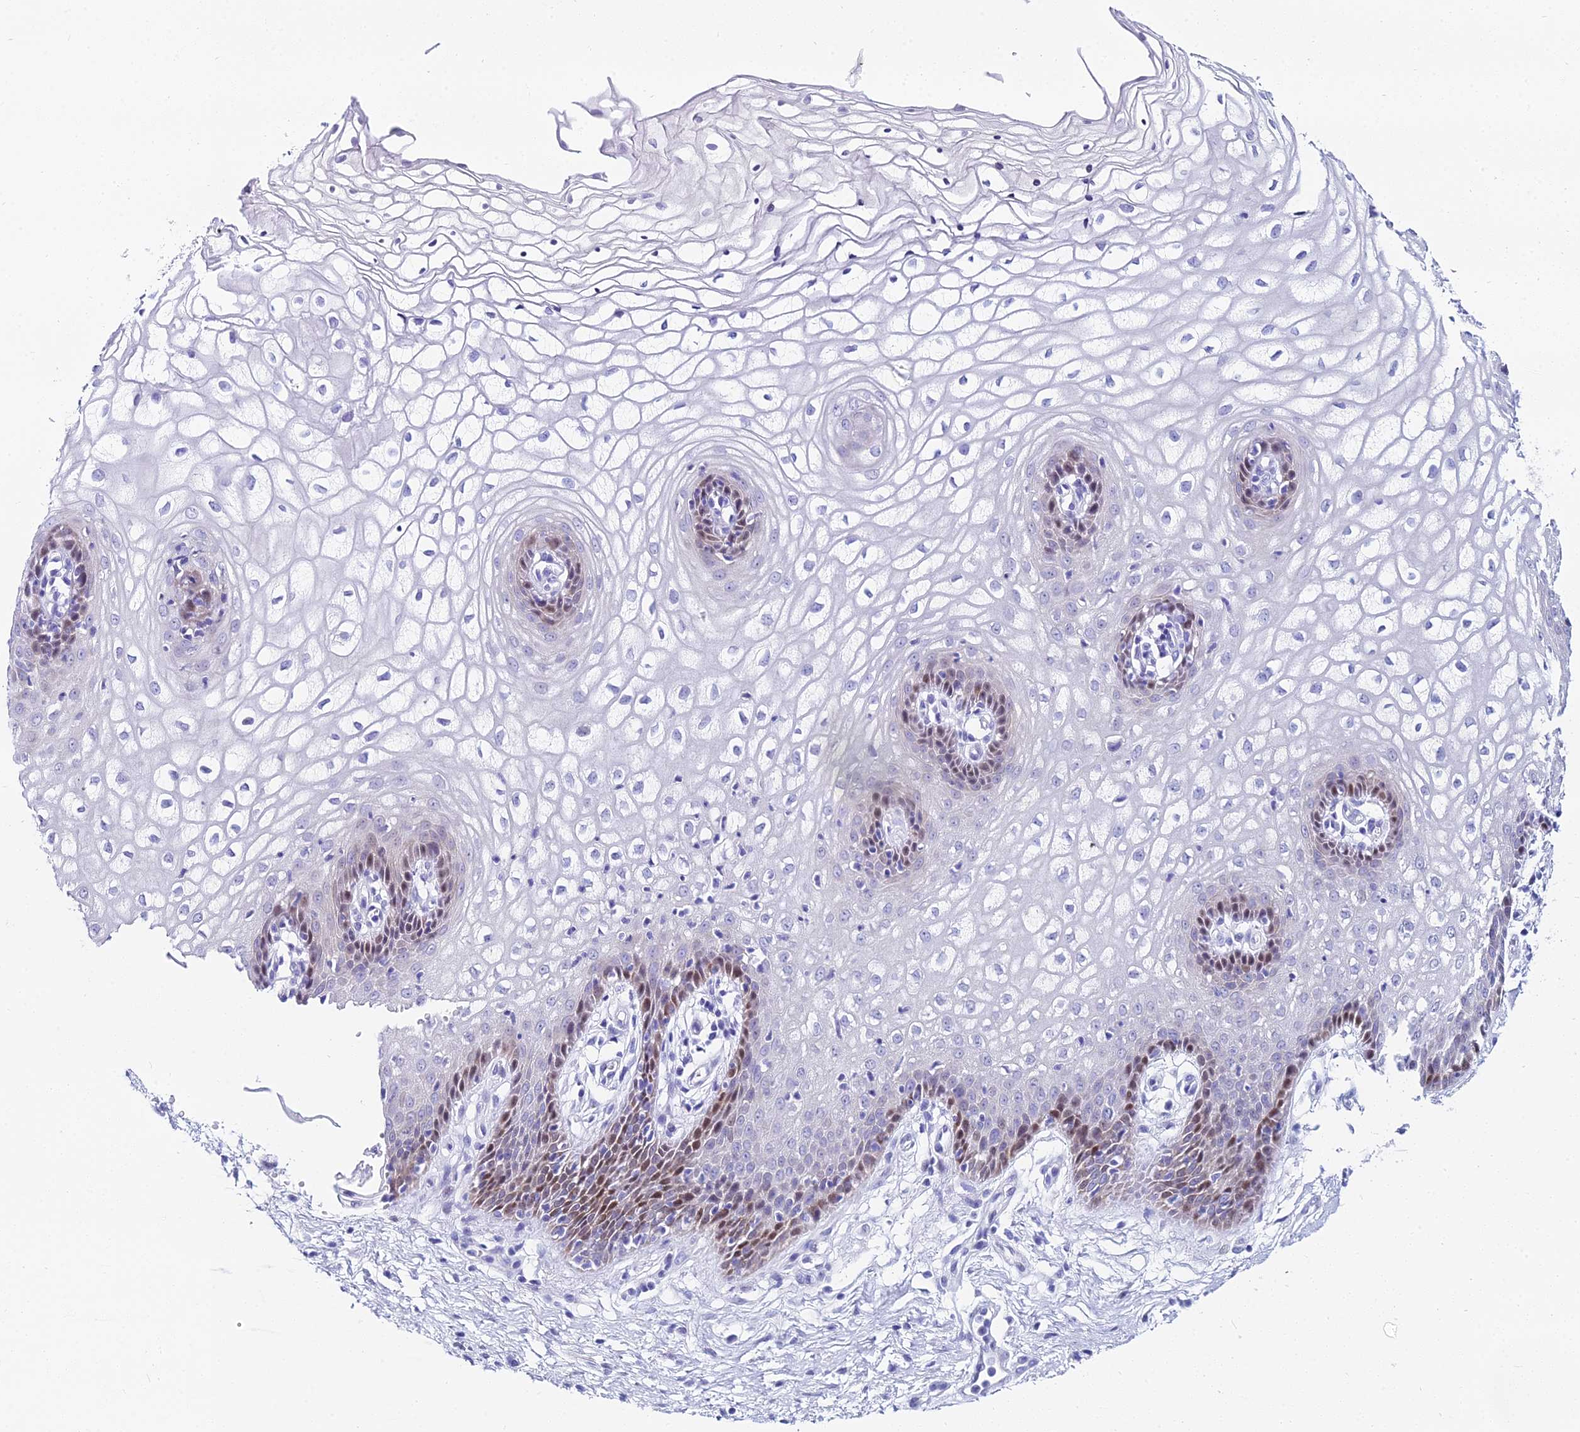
{"staining": {"intensity": "moderate", "quantity": "<25%", "location": "cytoplasmic/membranous,nuclear"}, "tissue": "vagina", "cell_type": "Squamous epithelial cells", "image_type": "normal", "snomed": [{"axis": "morphology", "description": "Normal tissue, NOS"}, {"axis": "topography", "description": "Vagina"}], "caption": "Moderate cytoplasmic/membranous,nuclear positivity for a protein is seen in about <25% of squamous epithelial cells of unremarkable vagina using immunohistochemistry (IHC).", "gene": "HSPA1L", "patient": {"sex": "female", "age": 34}}